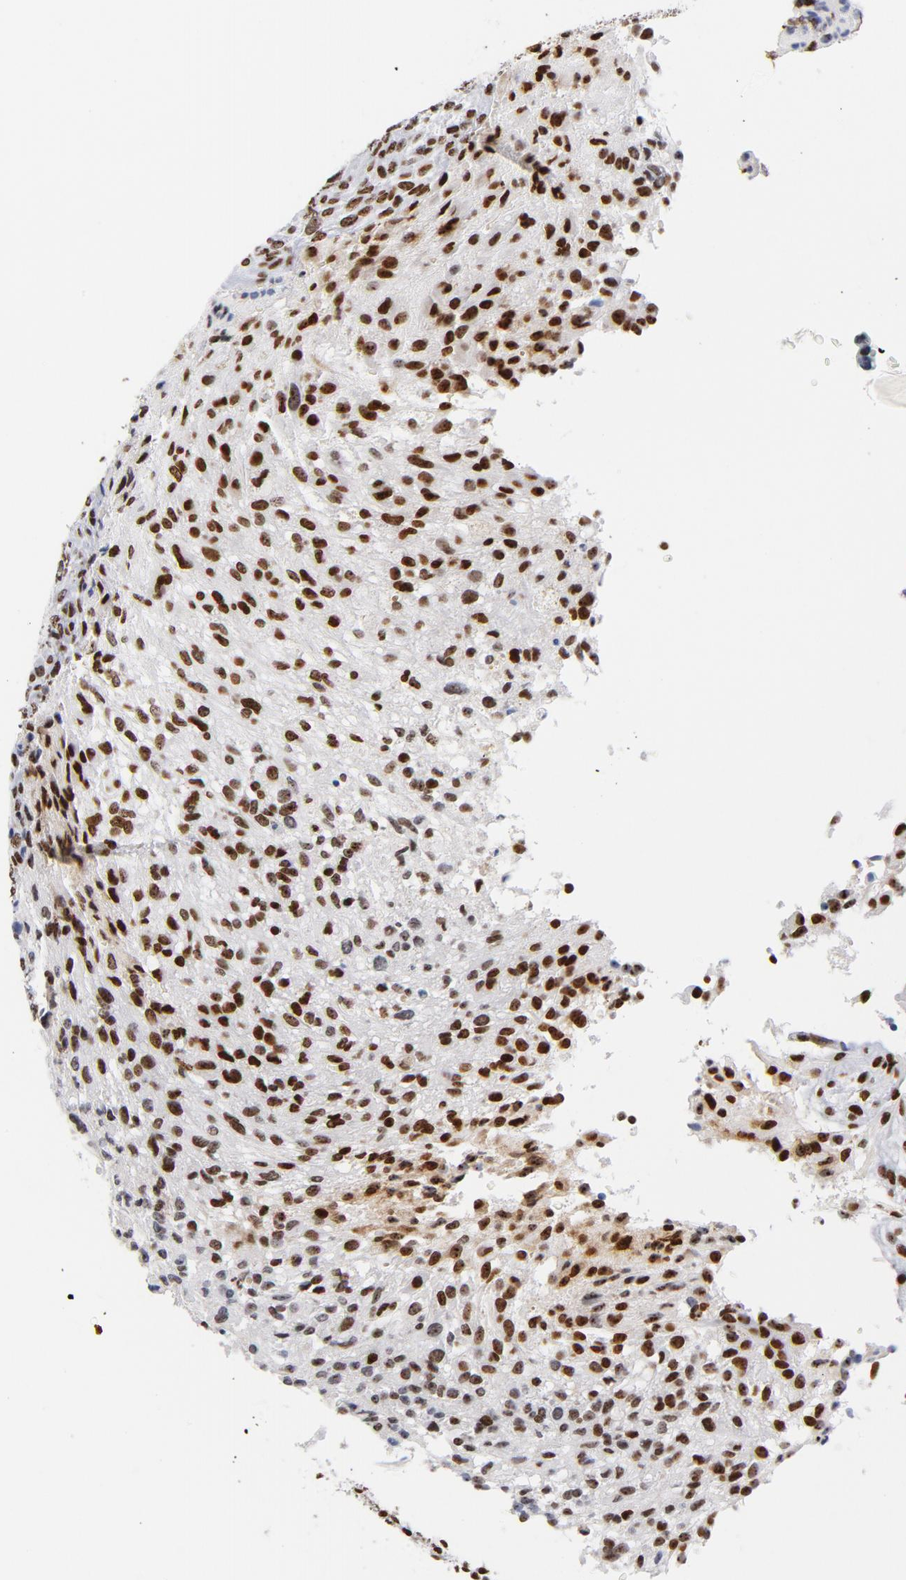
{"staining": {"intensity": "strong", "quantity": ">75%", "location": "nuclear"}, "tissue": "glioma", "cell_type": "Tumor cells", "image_type": "cancer", "snomed": [{"axis": "morphology", "description": "Glioma, malignant, High grade"}, {"axis": "topography", "description": "Cerebral cortex"}], "caption": "Immunohistochemical staining of malignant glioma (high-grade) reveals strong nuclear protein staining in approximately >75% of tumor cells.", "gene": "TOP2B", "patient": {"sex": "female", "age": 55}}